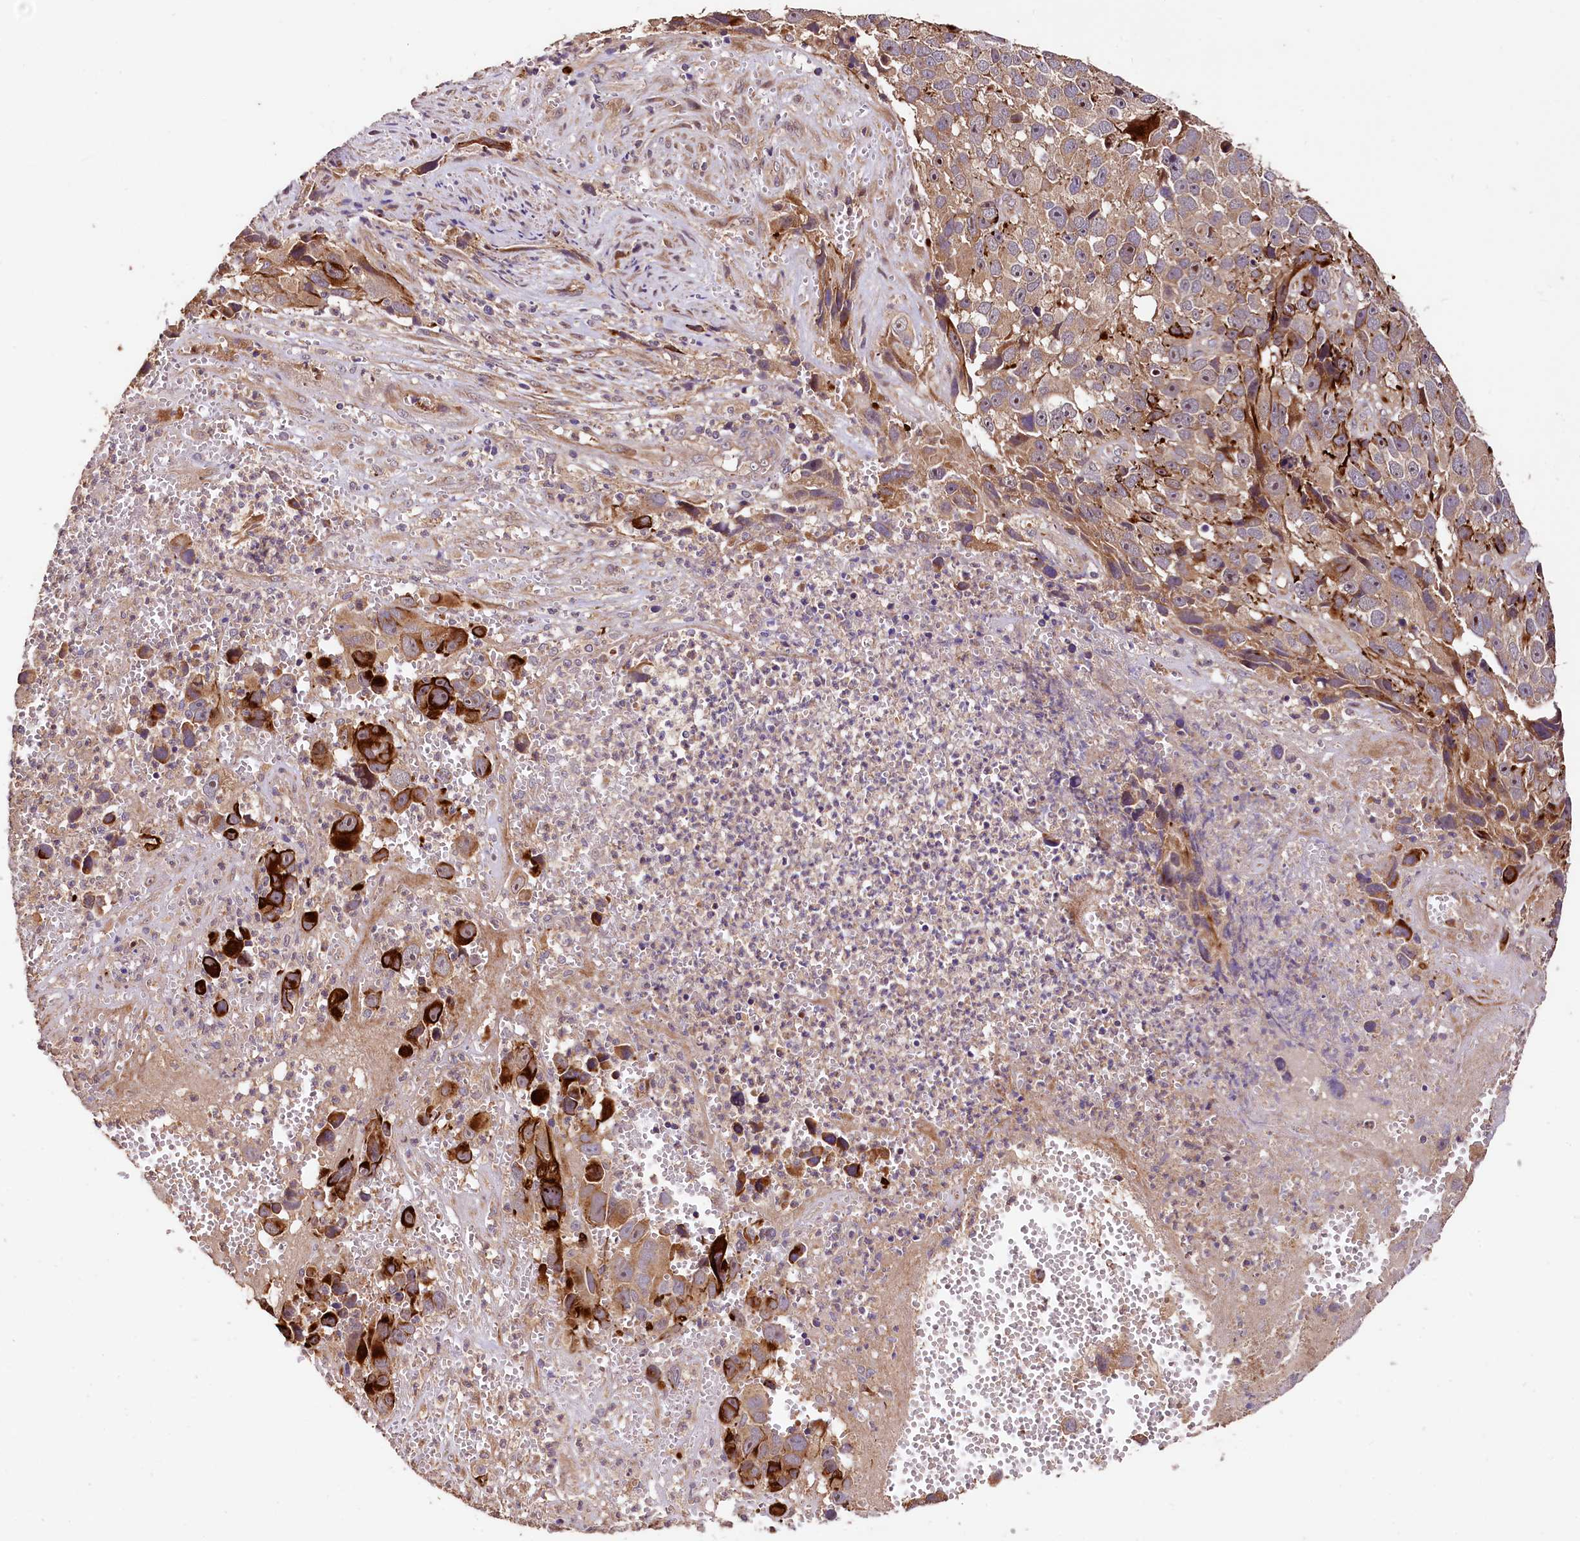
{"staining": {"intensity": "strong", "quantity": "25%-75%", "location": "cytoplasmic/membranous"}, "tissue": "melanoma", "cell_type": "Tumor cells", "image_type": "cancer", "snomed": [{"axis": "morphology", "description": "Malignant melanoma, NOS"}, {"axis": "topography", "description": "Skin"}], "caption": "About 25%-75% of tumor cells in melanoma show strong cytoplasmic/membranous protein positivity as visualized by brown immunohistochemical staining.", "gene": "RASSF1", "patient": {"sex": "male", "age": 84}}